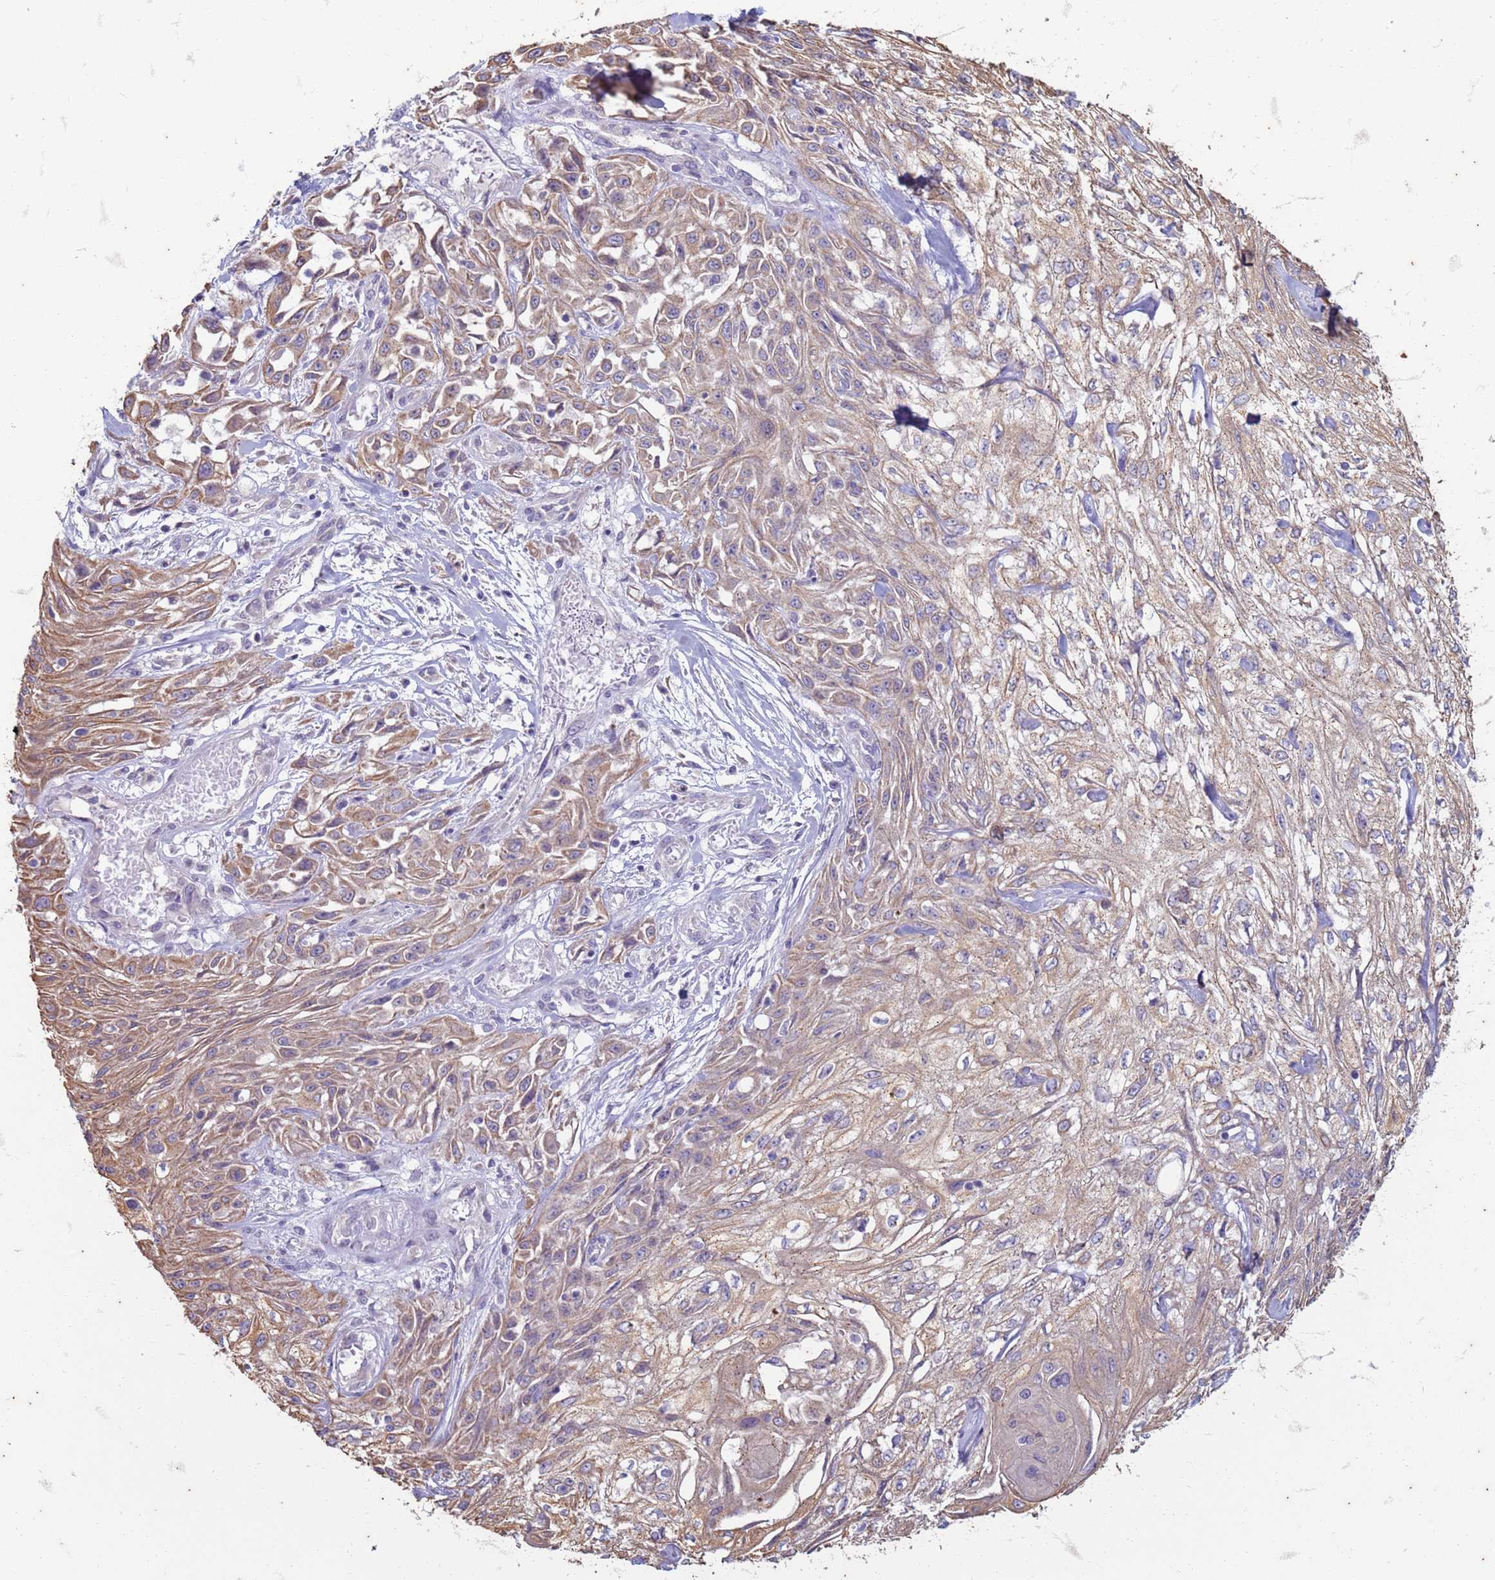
{"staining": {"intensity": "moderate", "quantity": "25%-75%", "location": "cytoplasmic/membranous"}, "tissue": "skin cancer", "cell_type": "Tumor cells", "image_type": "cancer", "snomed": [{"axis": "morphology", "description": "Squamous cell carcinoma, NOS"}, {"axis": "morphology", "description": "Squamous cell carcinoma, metastatic, NOS"}, {"axis": "topography", "description": "Skin"}, {"axis": "topography", "description": "Lymph node"}], "caption": "Moderate cytoplasmic/membranous positivity for a protein is identified in approximately 25%-75% of tumor cells of skin cancer using immunohistochemistry (IHC).", "gene": "SUCO", "patient": {"sex": "male", "age": 75}}